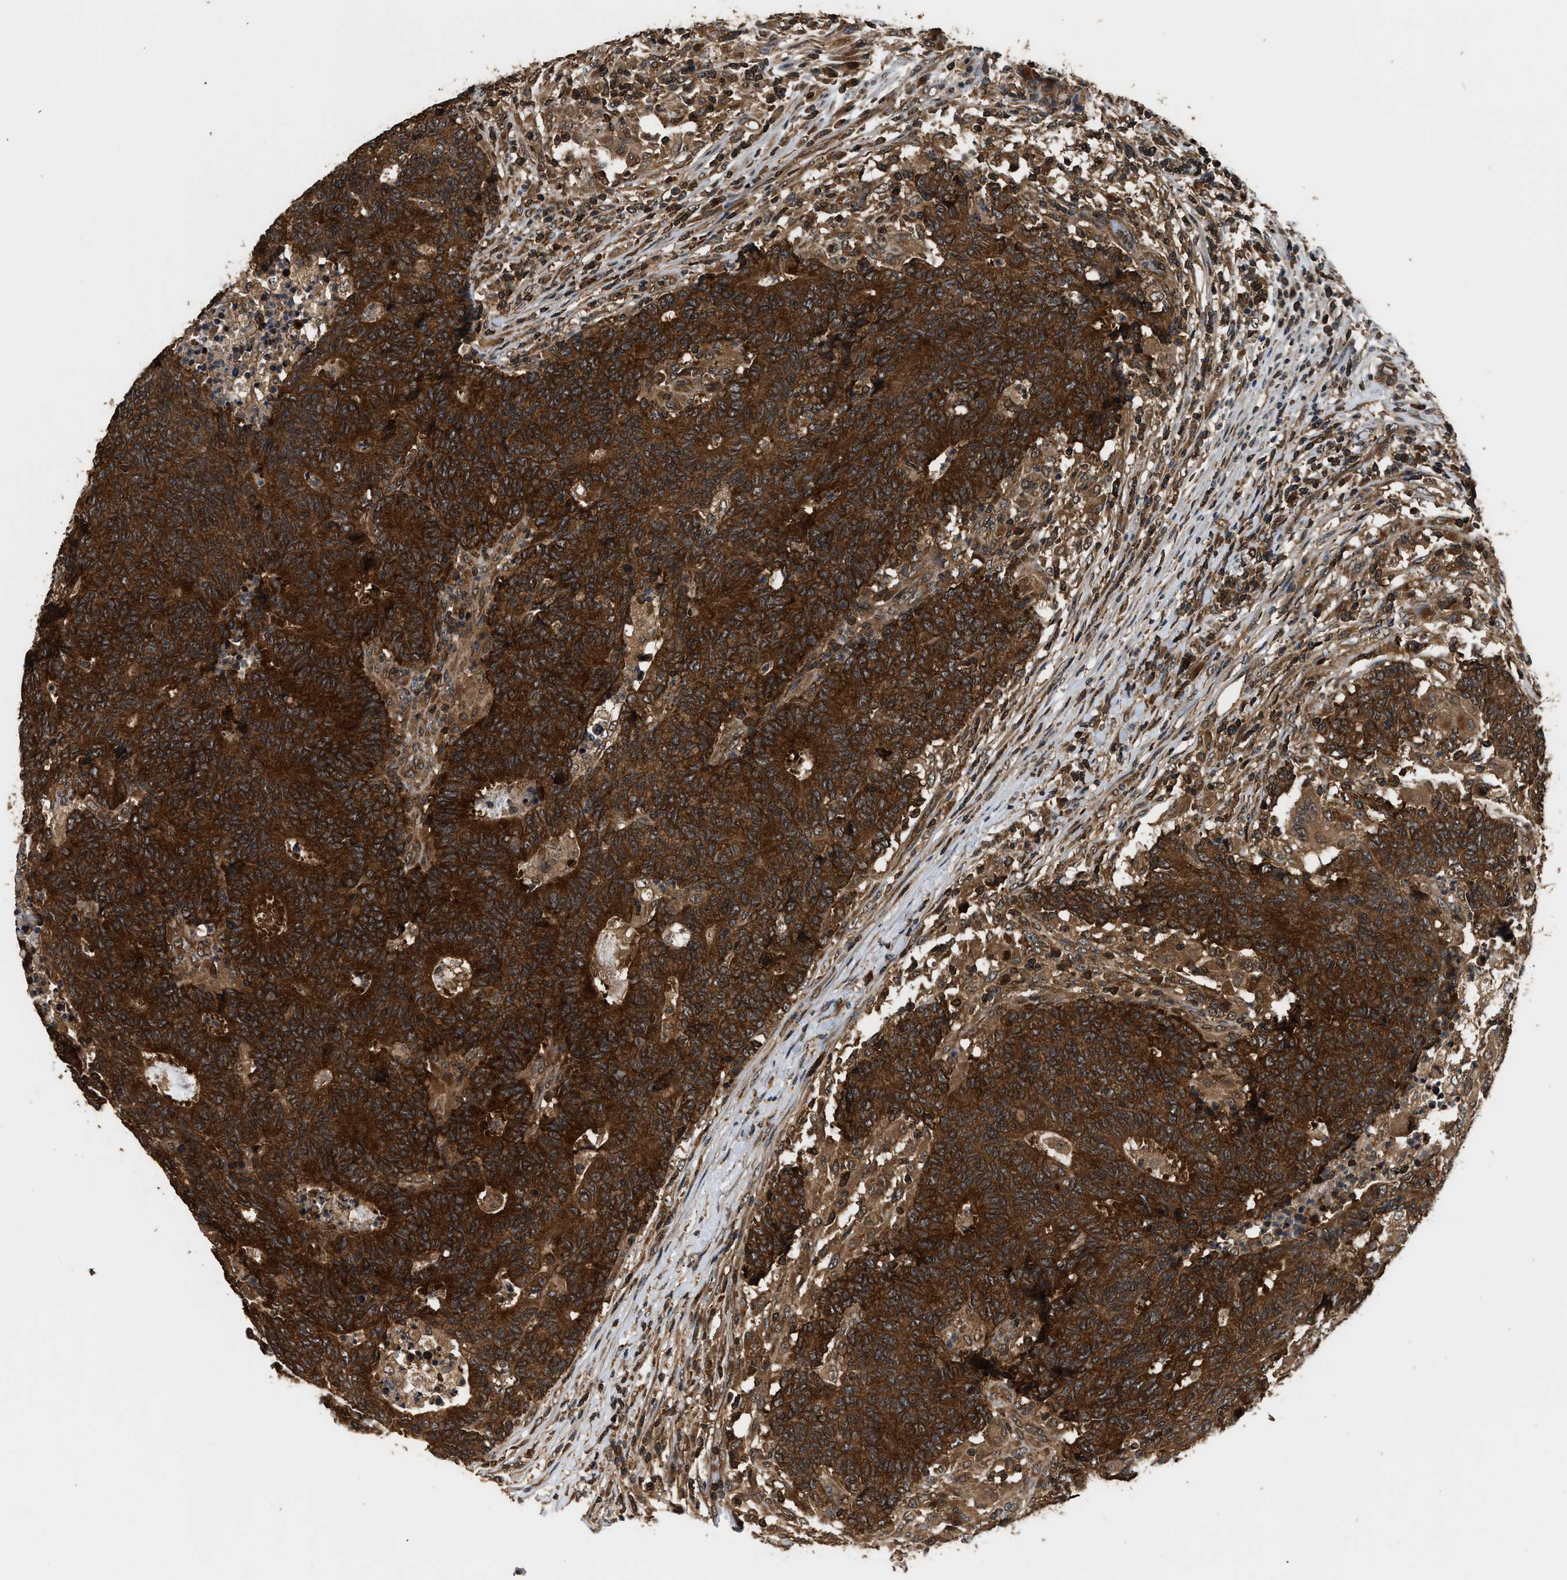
{"staining": {"intensity": "strong", "quantity": ">75%", "location": "cytoplasmic/membranous"}, "tissue": "colorectal cancer", "cell_type": "Tumor cells", "image_type": "cancer", "snomed": [{"axis": "morphology", "description": "Normal tissue, NOS"}, {"axis": "morphology", "description": "Adenocarcinoma, NOS"}, {"axis": "topography", "description": "Colon"}], "caption": "A histopathology image of colorectal cancer (adenocarcinoma) stained for a protein reveals strong cytoplasmic/membranous brown staining in tumor cells.", "gene": "DNAJC2", "patient": {"sex": "female", "age": 75}}